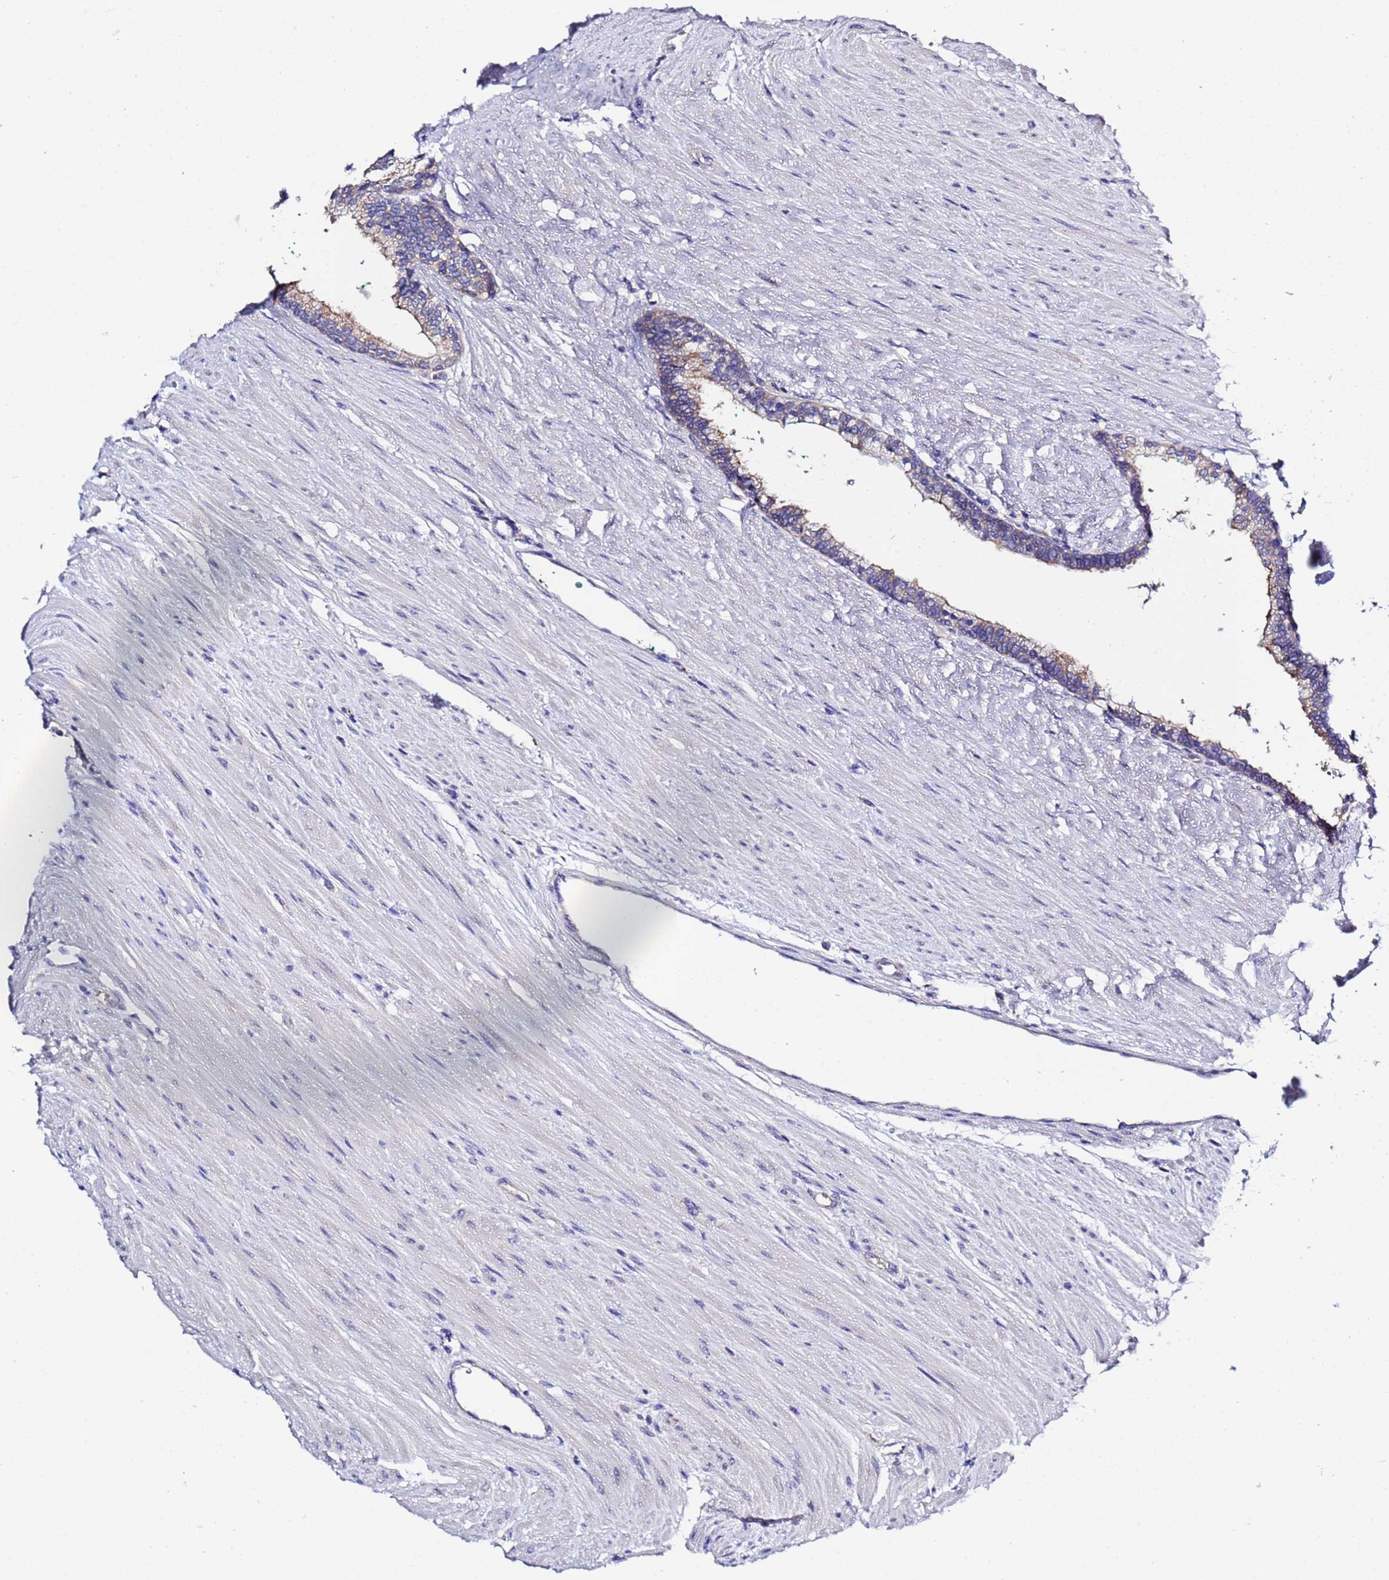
{"staining": {"intensity": "moderate", "quantity": "<25%", "location": "cytoplasmic/membranous"}, "tissue": "prostate cancer", "cell_type": "Tumor cells", "image_type": "cancer", "snomed": [{"axis": "morphology", "description": "Adenocarcinoma, High grade"}, {"axis": "topography", "description": "Prostate"}], "caption": "Human prostate cancer stained for a protein (brown) displays moderate cytoplasmic/membranous positive expression in approximately <25% of tumor cells.", "gene": "RC3H2", "patient": {"sex": "male", "age": 60}}